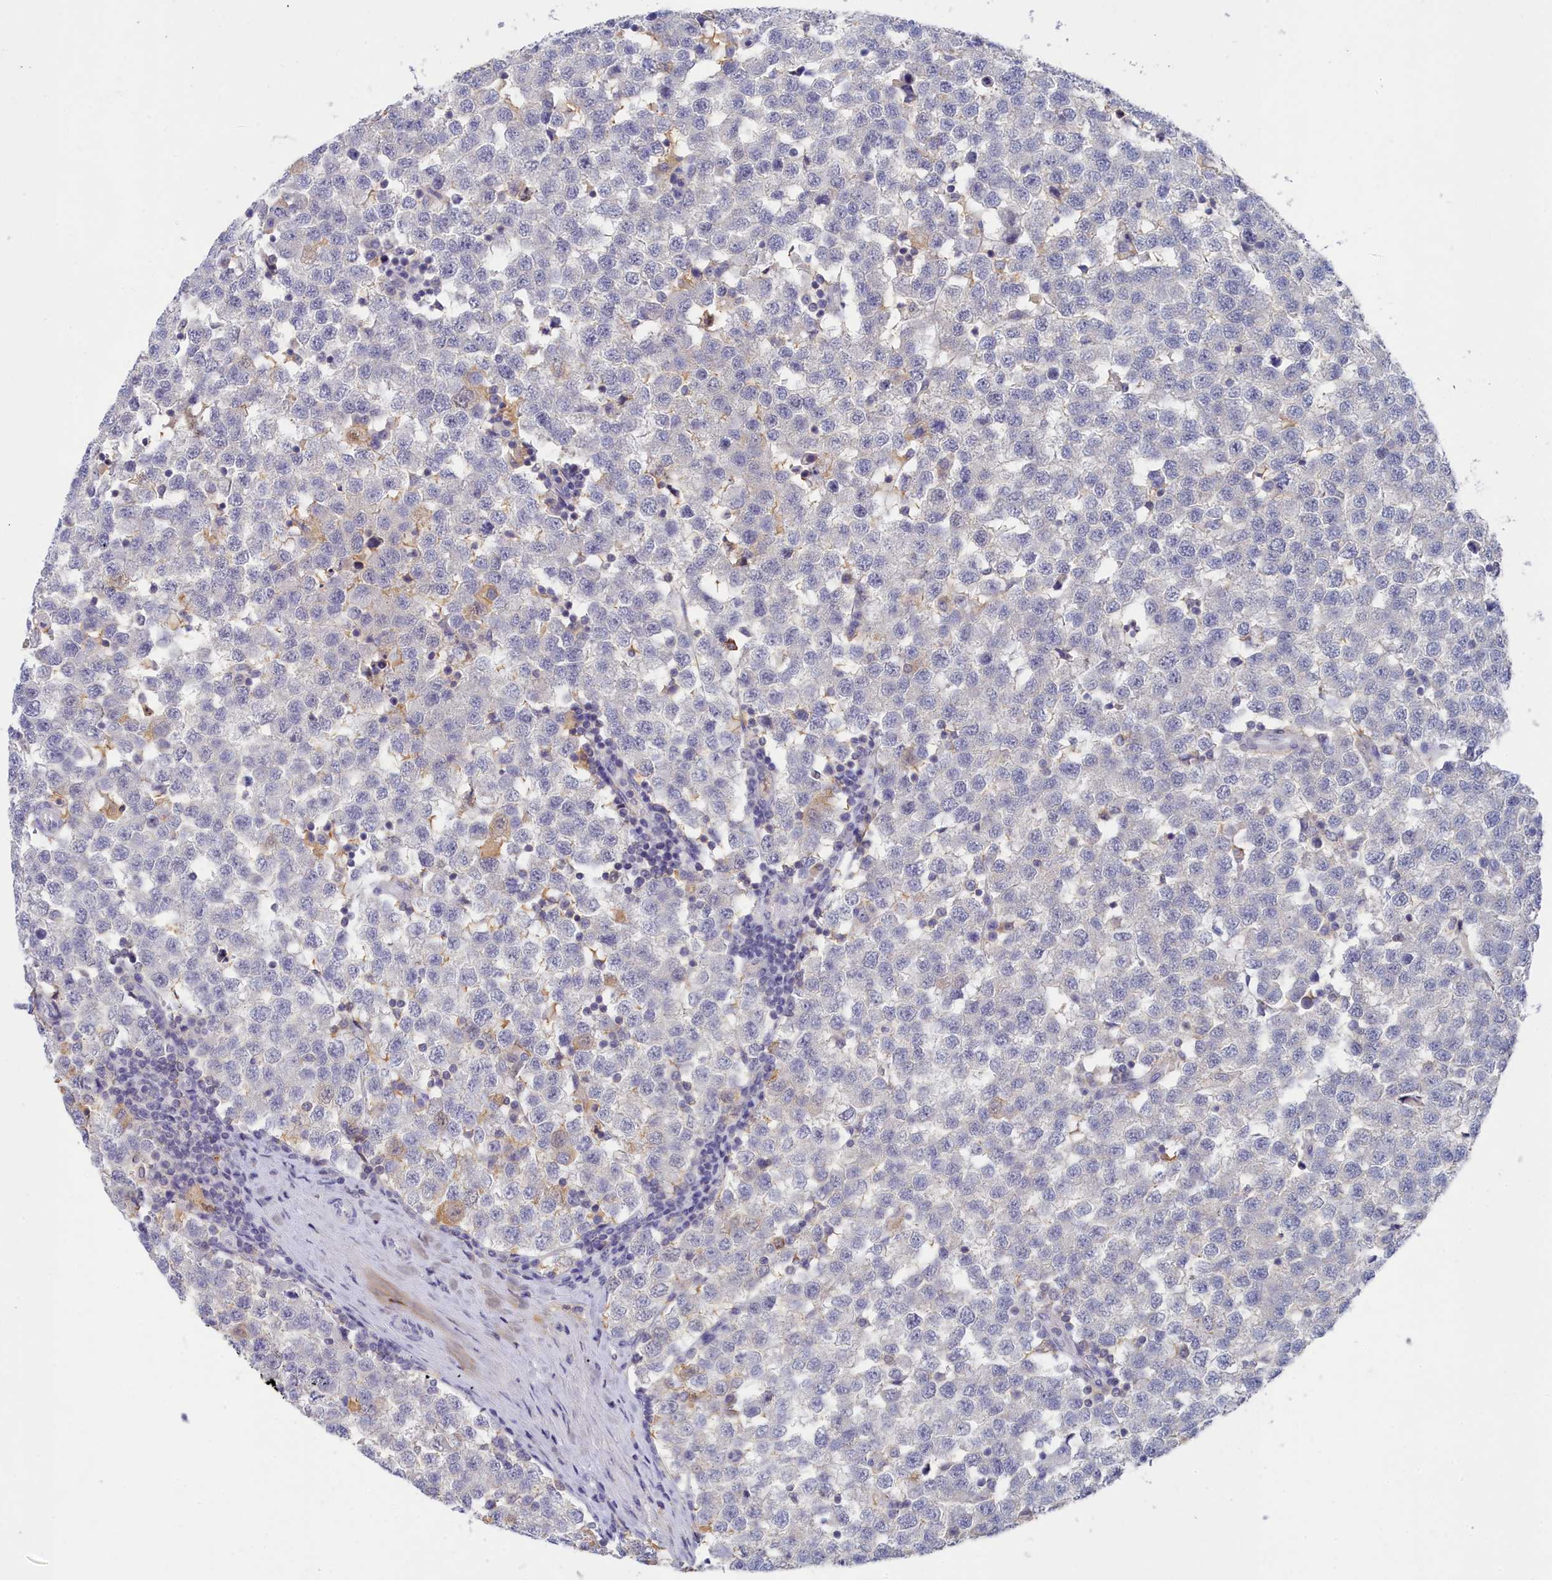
{"staining": {"intensity": "negative", "quantity": "none", "location": "none"}, "tissue": "testis cancer", "cell_type": "Tumor cells", "image_type": "cancer", "snomed": [{"axis": "morphology", "description": "Seminoma, NOS"}, {"axis": "topography", "description": "Testis"}], "caption": "High magnification brightfield microscopy of testis cancer stained with DAB (3,3'-diaminobenzidine) (brown) and counterstained with hematoxylin (blue): tumor cells show no significant positivity.", "gene": "LRIF1", "patient": {"sex": "male", "age": 34}}